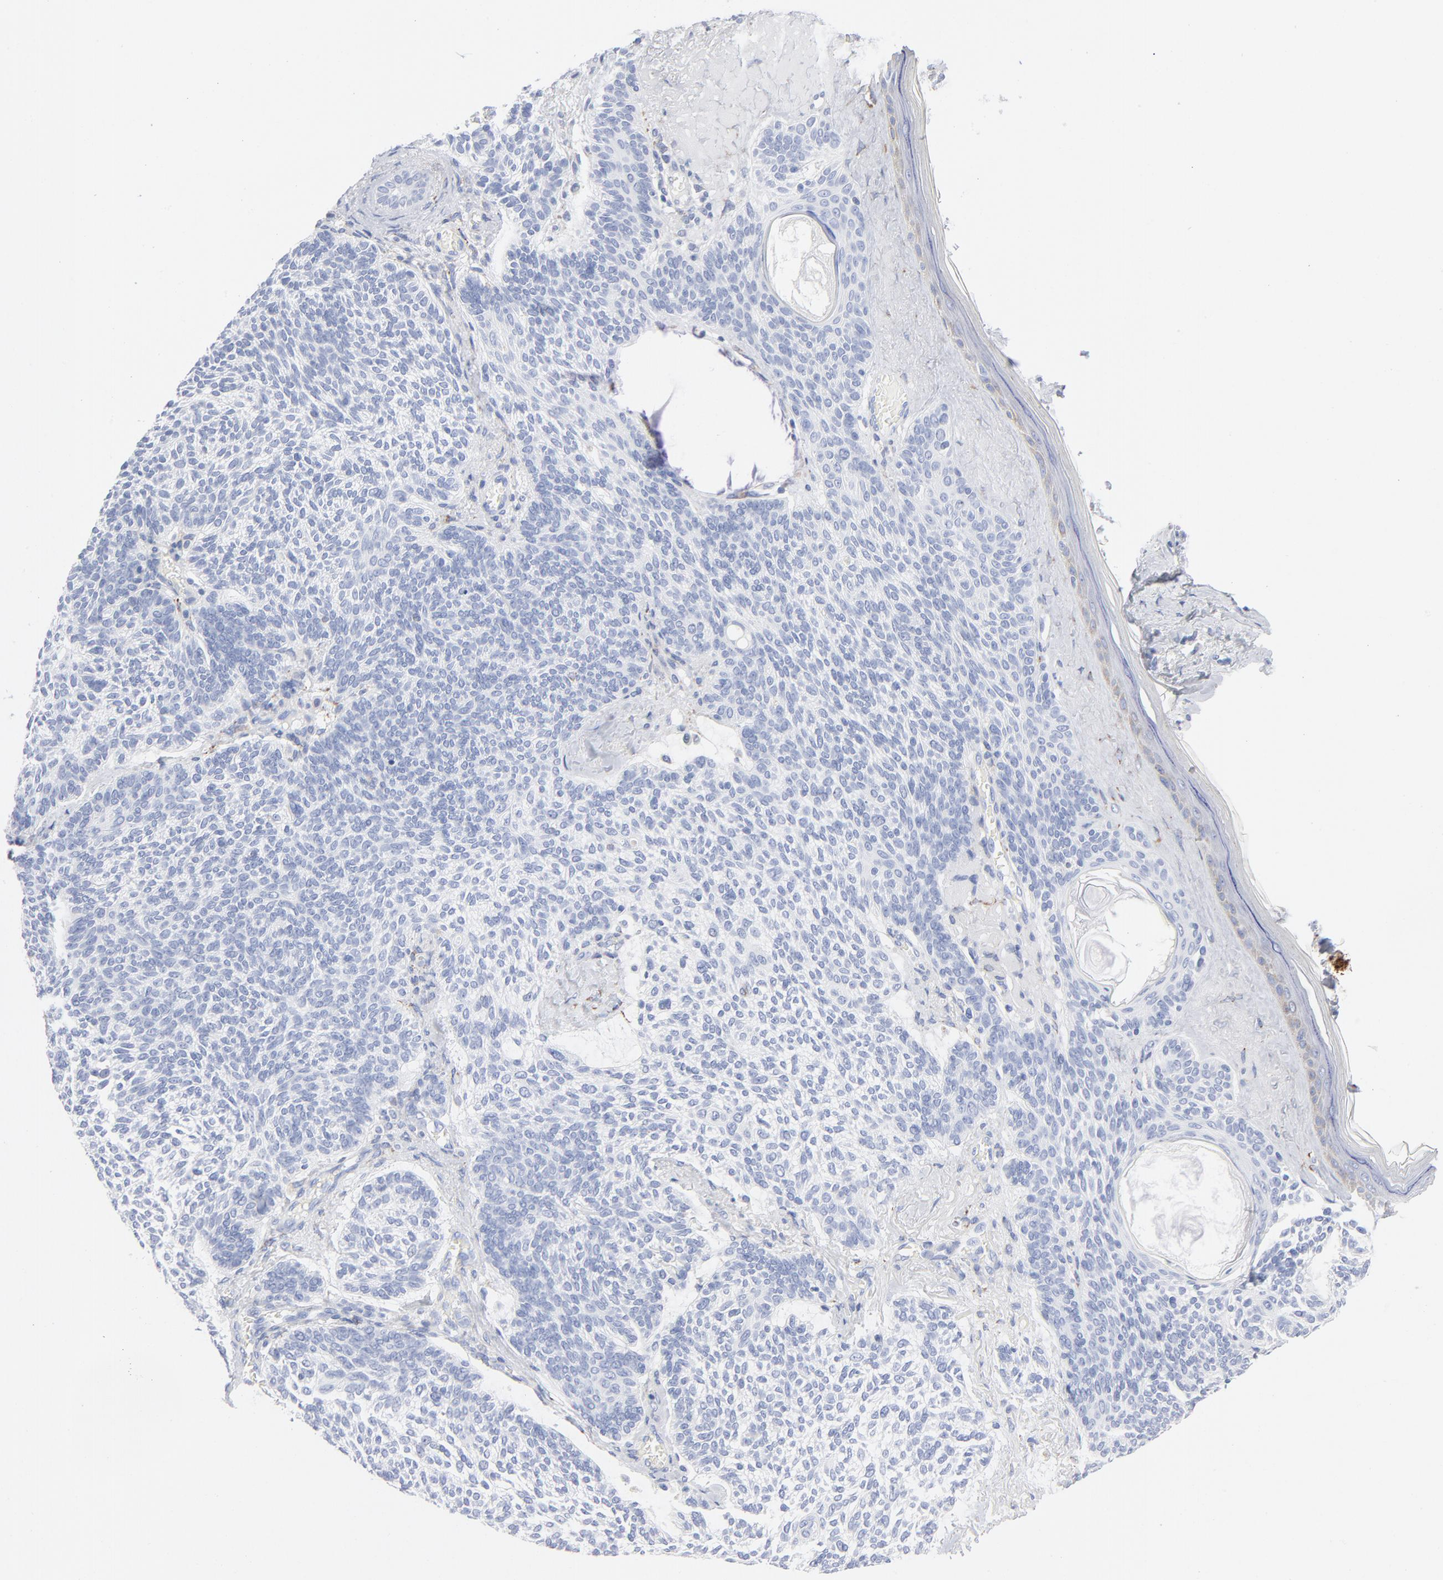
{"staining": {"intensity": "negative", "quantity": "none", "location": "none"}, "tissue": "skin cancer", "cell_type": "Tumor cells", "image_type": "cancer", "snomed": [{"axis": "morphology", "description": "Normal tissue, NOS"}, {"axis": "morphology", "description": "Basal cell carcinoma"}, {"axis": "topography", "description": "Skin"}], "caption": "This is an immunohistochemistry (IHC) histopathology image of skin basal cell carcinoma. There is no expression in tumor cells.", "gene": "CHCHD10", "patient": {"sex": "female", "age": 70}}